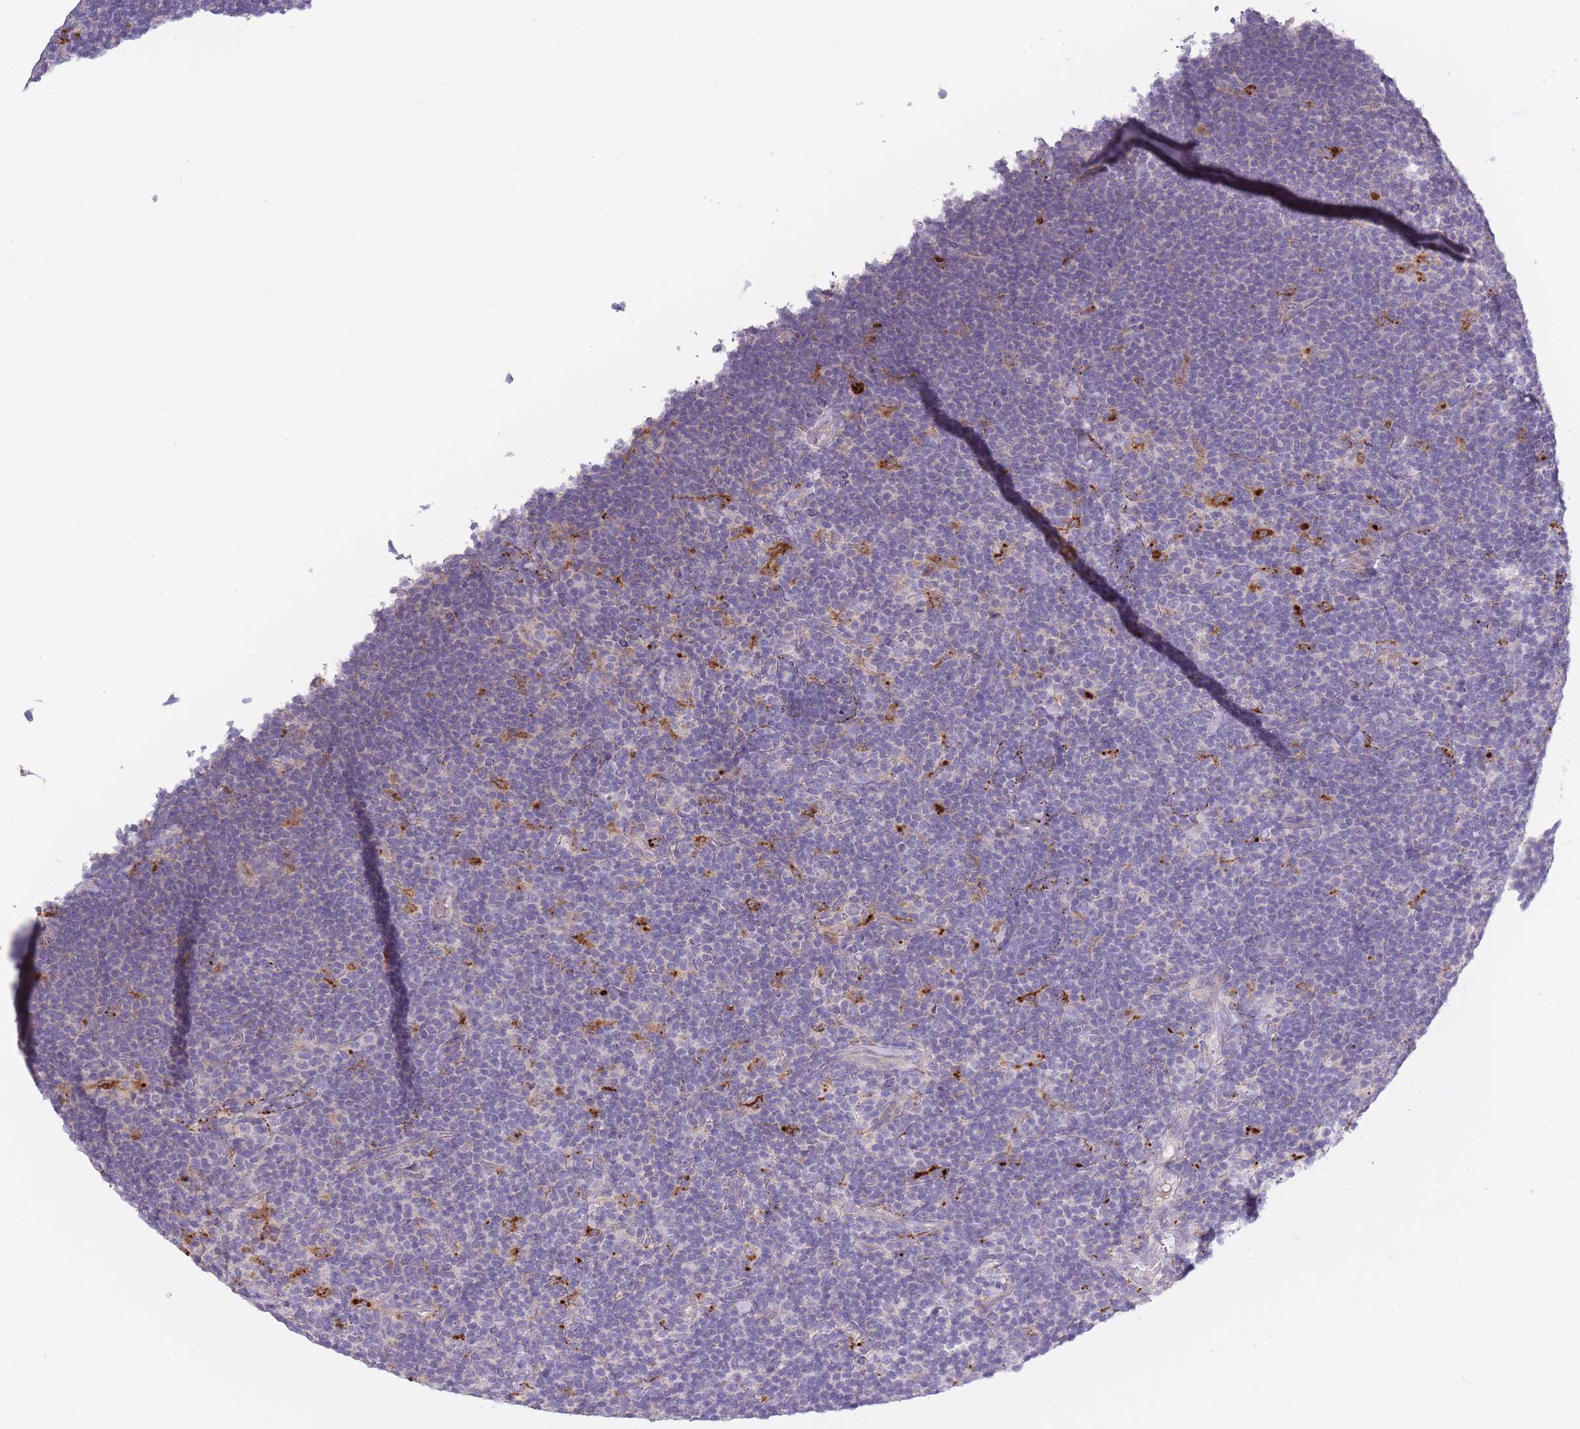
{"staining": {"intensity": "negative", "quantity": "none", "location": "none"}, "tissue": "lymphoma", "cell_type": "Tumor cells", "image_type": "cancer", "snomed": [{"axis": "morphology", "description": "Hodgkin's disease, NOS"}, {"axis": "topography", "description": "Lymph node"}], "caption": "The immunohistochemistry (IHC) histopathology image has no significant staining in tumor cells of Hodgkin's disease tissue. (Immunohistochemistry, brightfield microscopy, high magnification).", "gene": "TRIM61", "patient": {"sex": "female", "age": 57}}